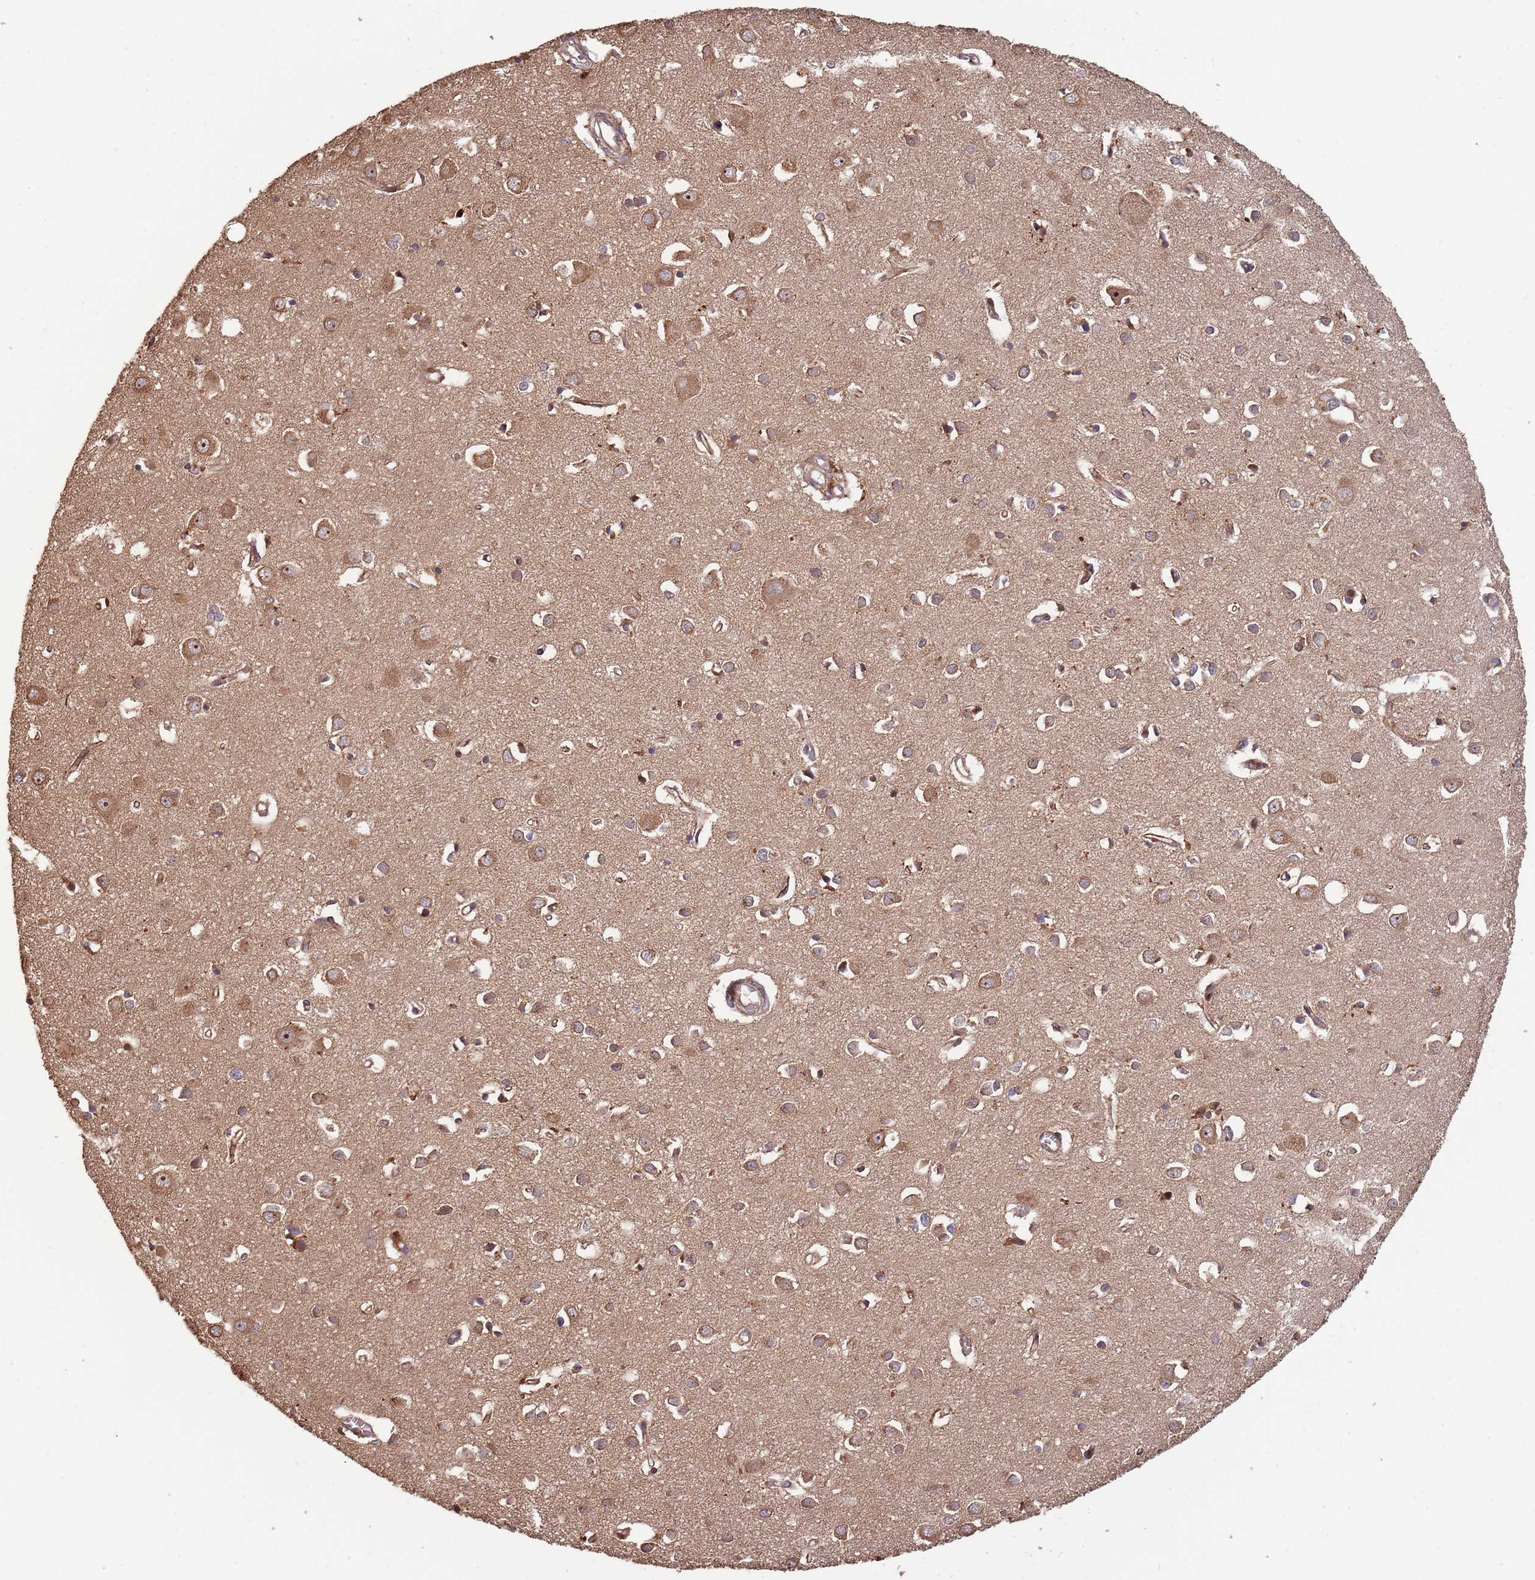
{"staining": {"intensity": "moderate", "quantity": ">75%", "location": "cytoplasmic/membranous"}, "tissue": "cerebral cortex", "cell_type": "Endothelial cells", "image_type": "normal", "snomed": [{"axis": "morphology", "description": "Normal tissue, NOS"}, {"axis": "topography", "description": "Cerebral cortex"}], "caption": "Protein staining shows moderate cytoplasmic/membranous positivity in about >75% of endothelial cells in normal cerebral cortex. (DAB (3,3'-diaminobenzidine) = brown stain, brightfield microscopy at high magnification).", "gene": "ZNF428", "patient": {"sex": "female", "age": 64}}